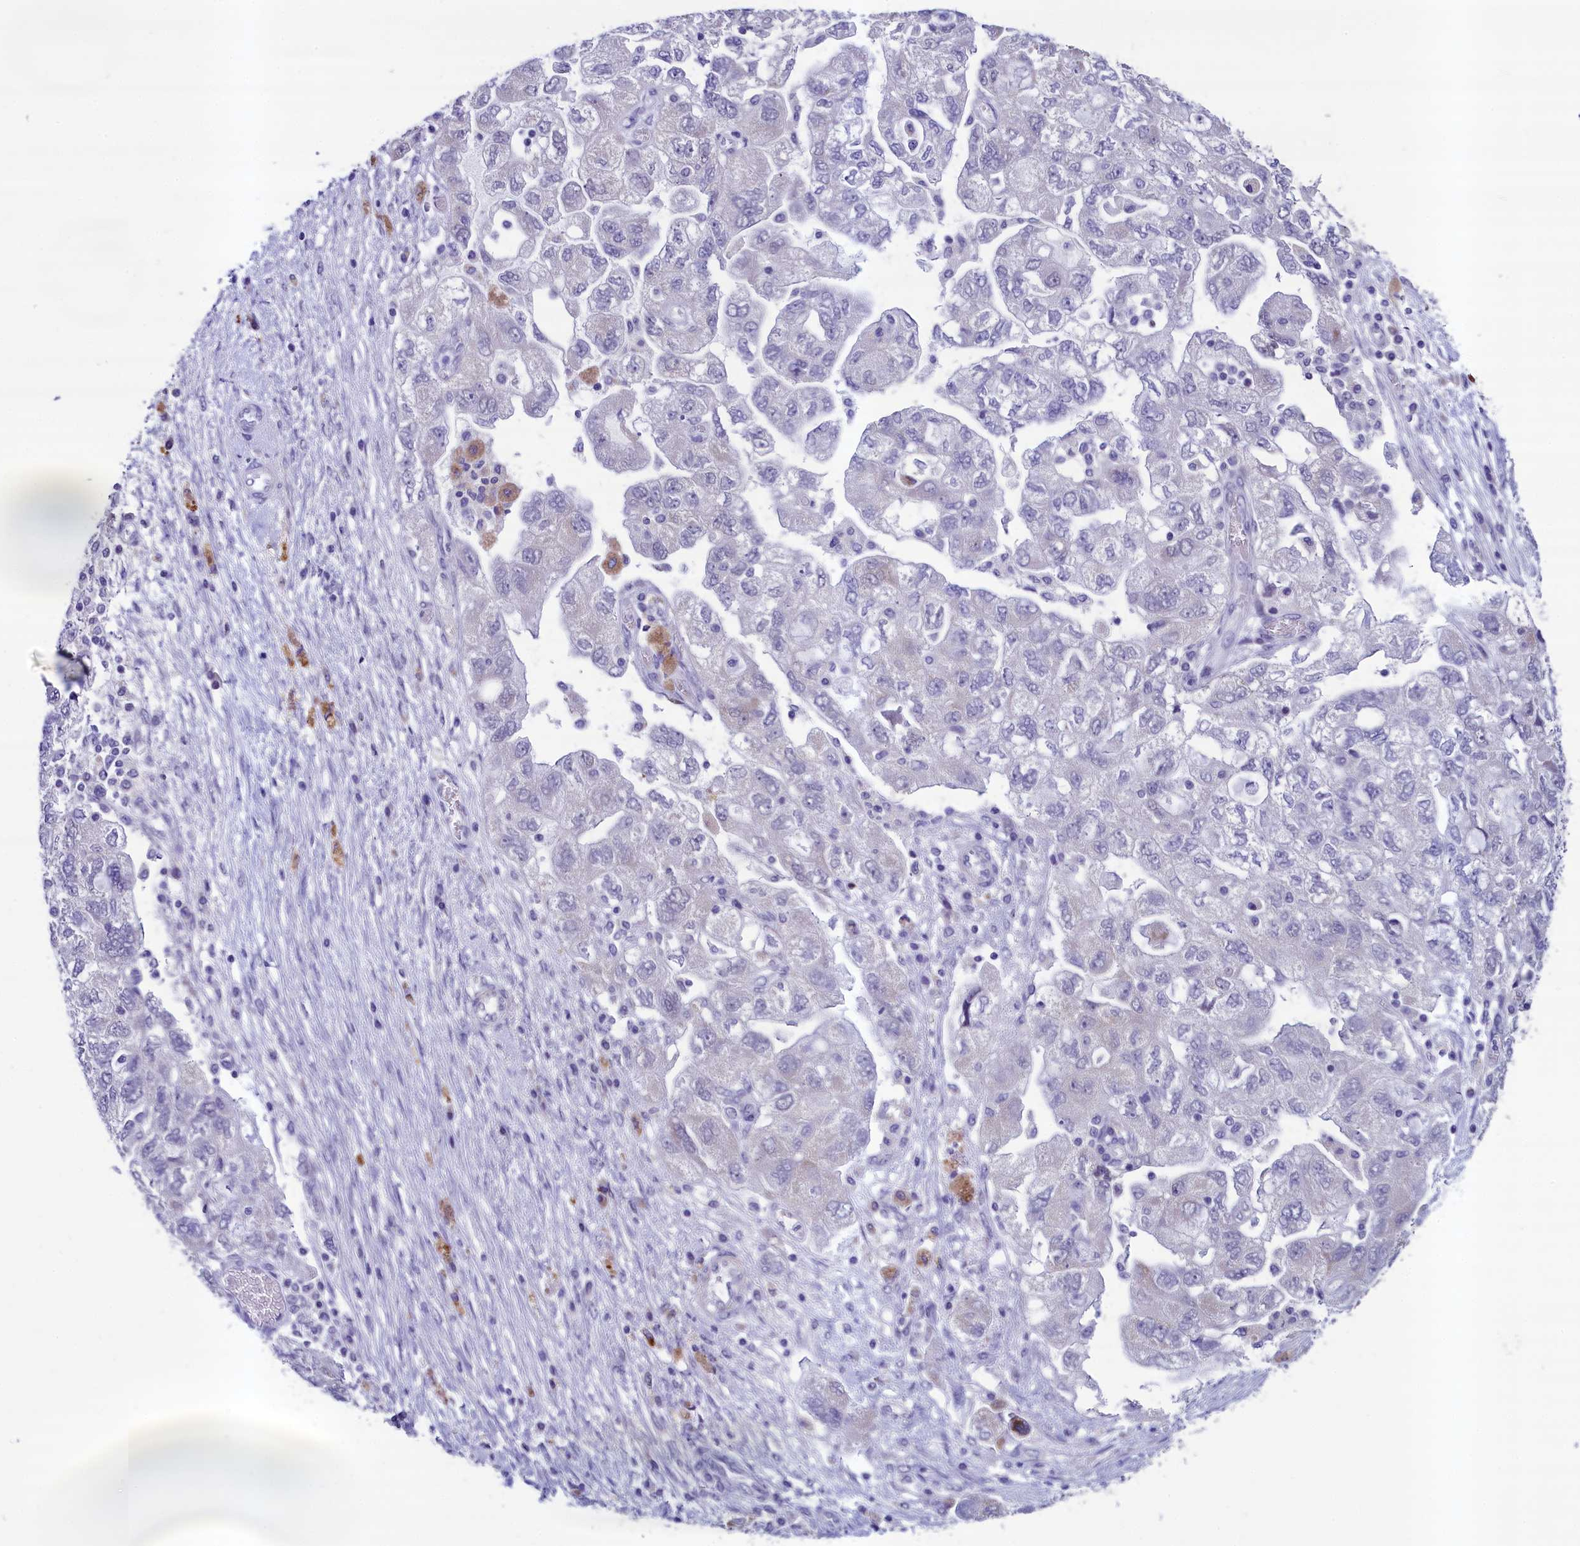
{"staining": {"intensity": "negative", "quantity": "none", "location": "none"}, "tissue": "ovarian cancer", "cell_type": "Tumor cells", "image_type": "cancer", "snomed": [{"axis": "morphology", "description": "Carcinoma, NOS"}, {"axis": "morphology", "description": "Cystadenocarcinoma, serous, NOS"}, {"axis": "topography", "description": "Ovary"}], "caption": "Protein analysis of ovarian cancer demonstrates no significant positivity in tumor cells.", "gene": "SCD5", "patient": {"sex": "female", "age": 69}}